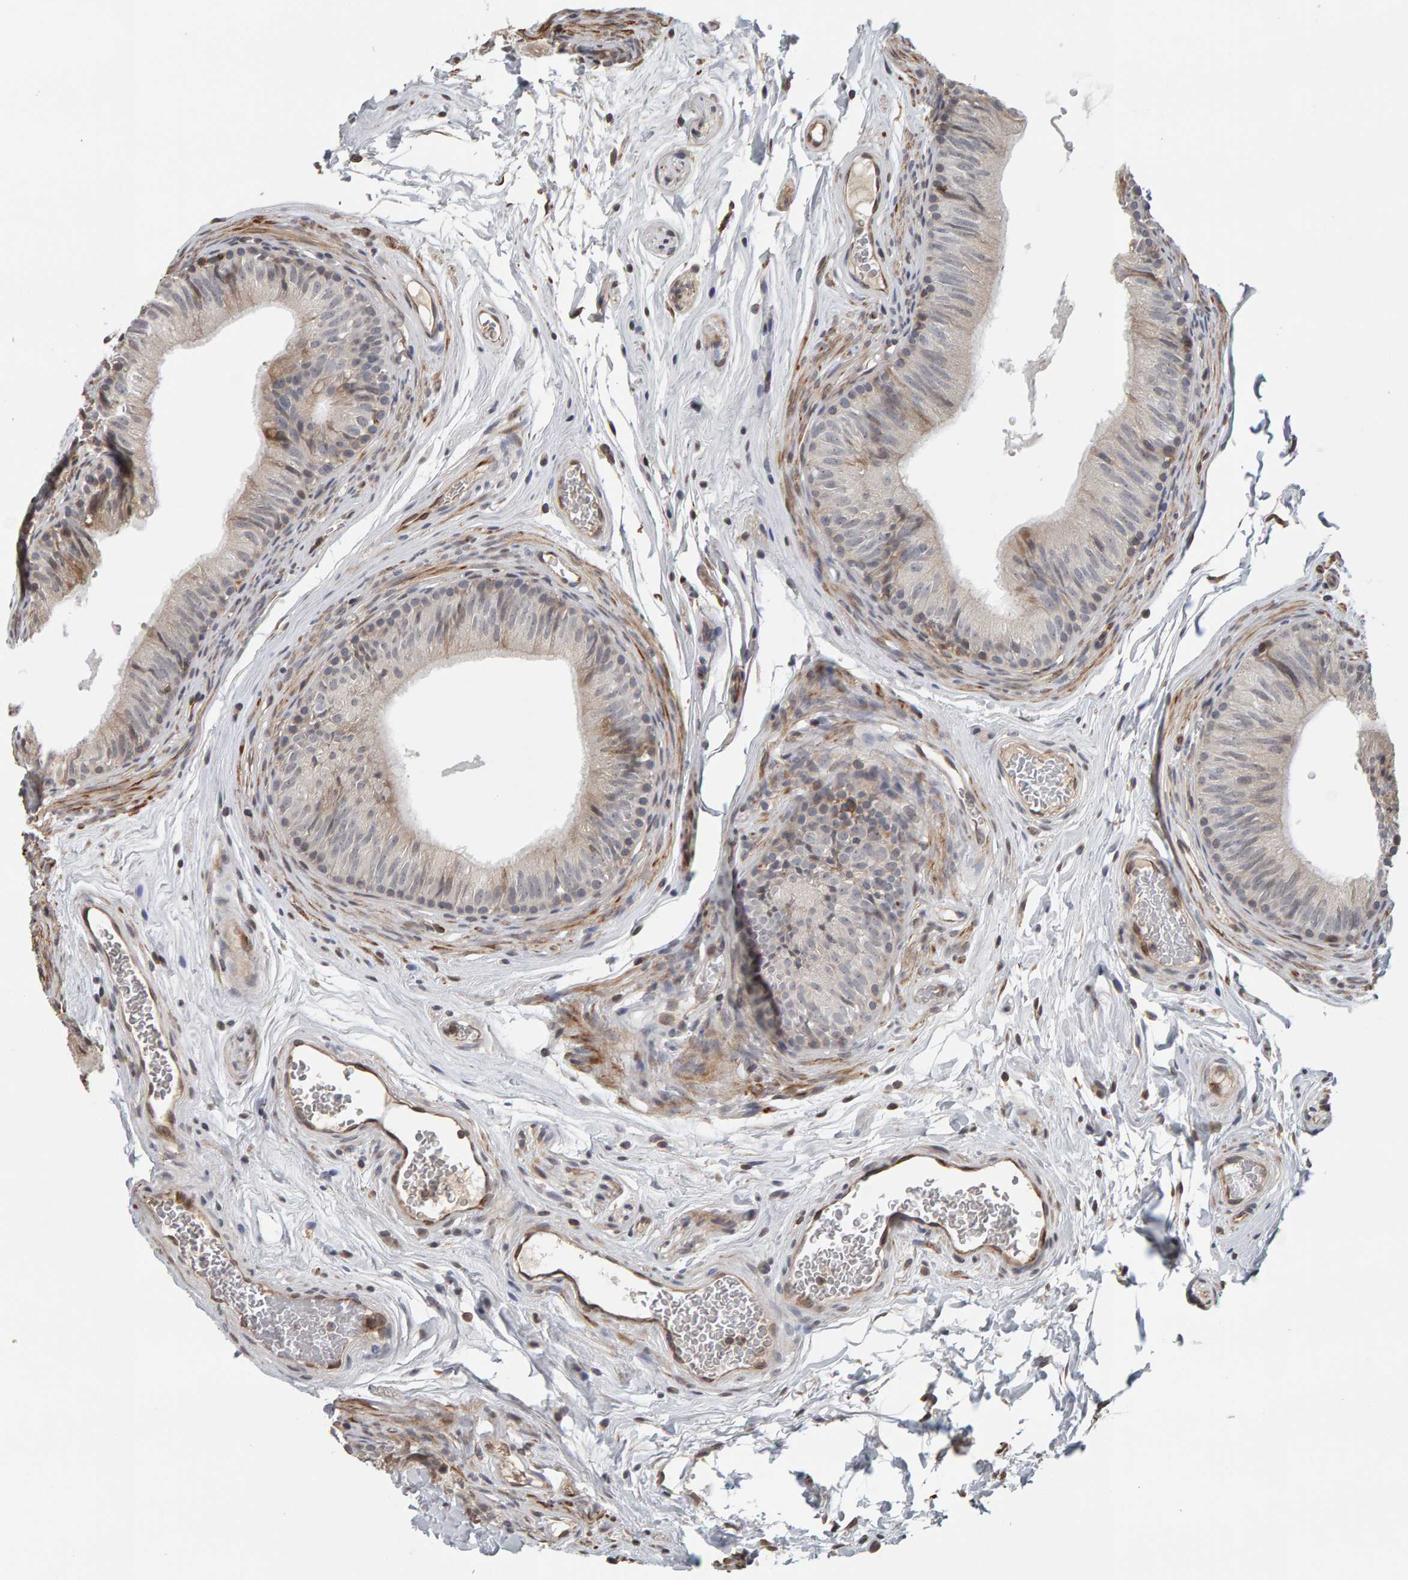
{"staining": {"intensity": "weak", "quantity": "<25%", "location": "cytoplasmic/membranous"}, "tissue": "epididymis", "cell_type": "Glandular cells", "image_type": "normal", "snomed": [{"axis": "morphology", "description": "Normal tissue, NOS"}, {"axis": "topography", "description": "Epididymis"}], "caption": "DAB (3,3'-diaminobenzidine) immunohistochemical staining of benign epididymis shows no significant staining in glandular cells. Nuclei are stained in blue.", "gene": "TEFM", "patient": {"sex": "male", "age": 36}}